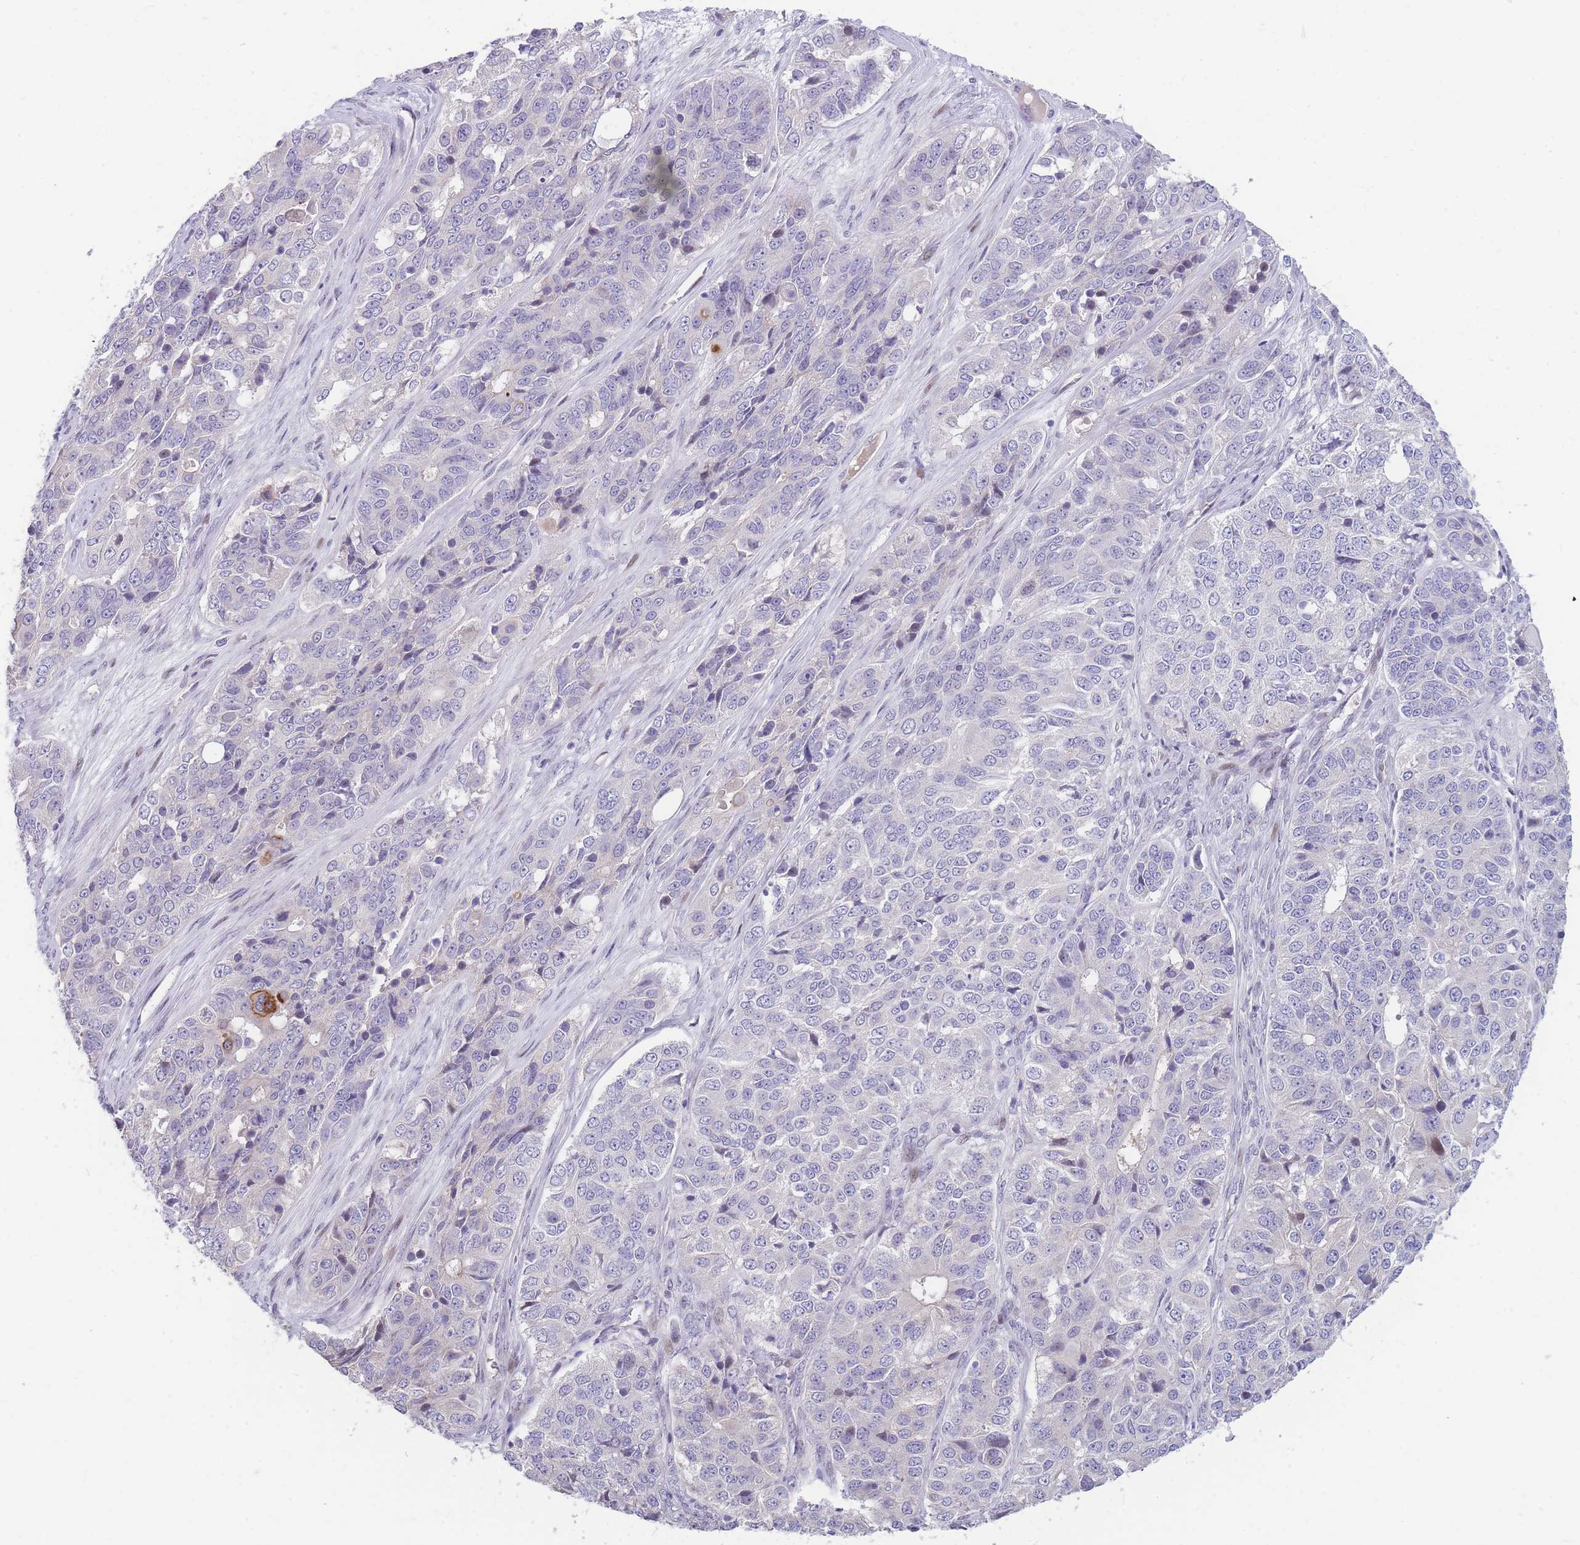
{"staining": {"intensity": "negative", "quantity": "none", "location": "none"}, "tissue": "ovarian cancer", "cell_type": "Tumor cells", "image_type": "cancer", "snomed": [{"axis": "morphology", "description": "Carcinoma, endometroid"}, {"axis": "topography", "description": "Ovary"}], "caption": "The immunohistochemistry micrograph has no significant positivity in tumor cells of ovarian cancer tissue. (DAB immunohistochemistry with hematoxylin counter stain).", "gene": "SHCBP1", "patient": {"sex": "female", "age": 51}}